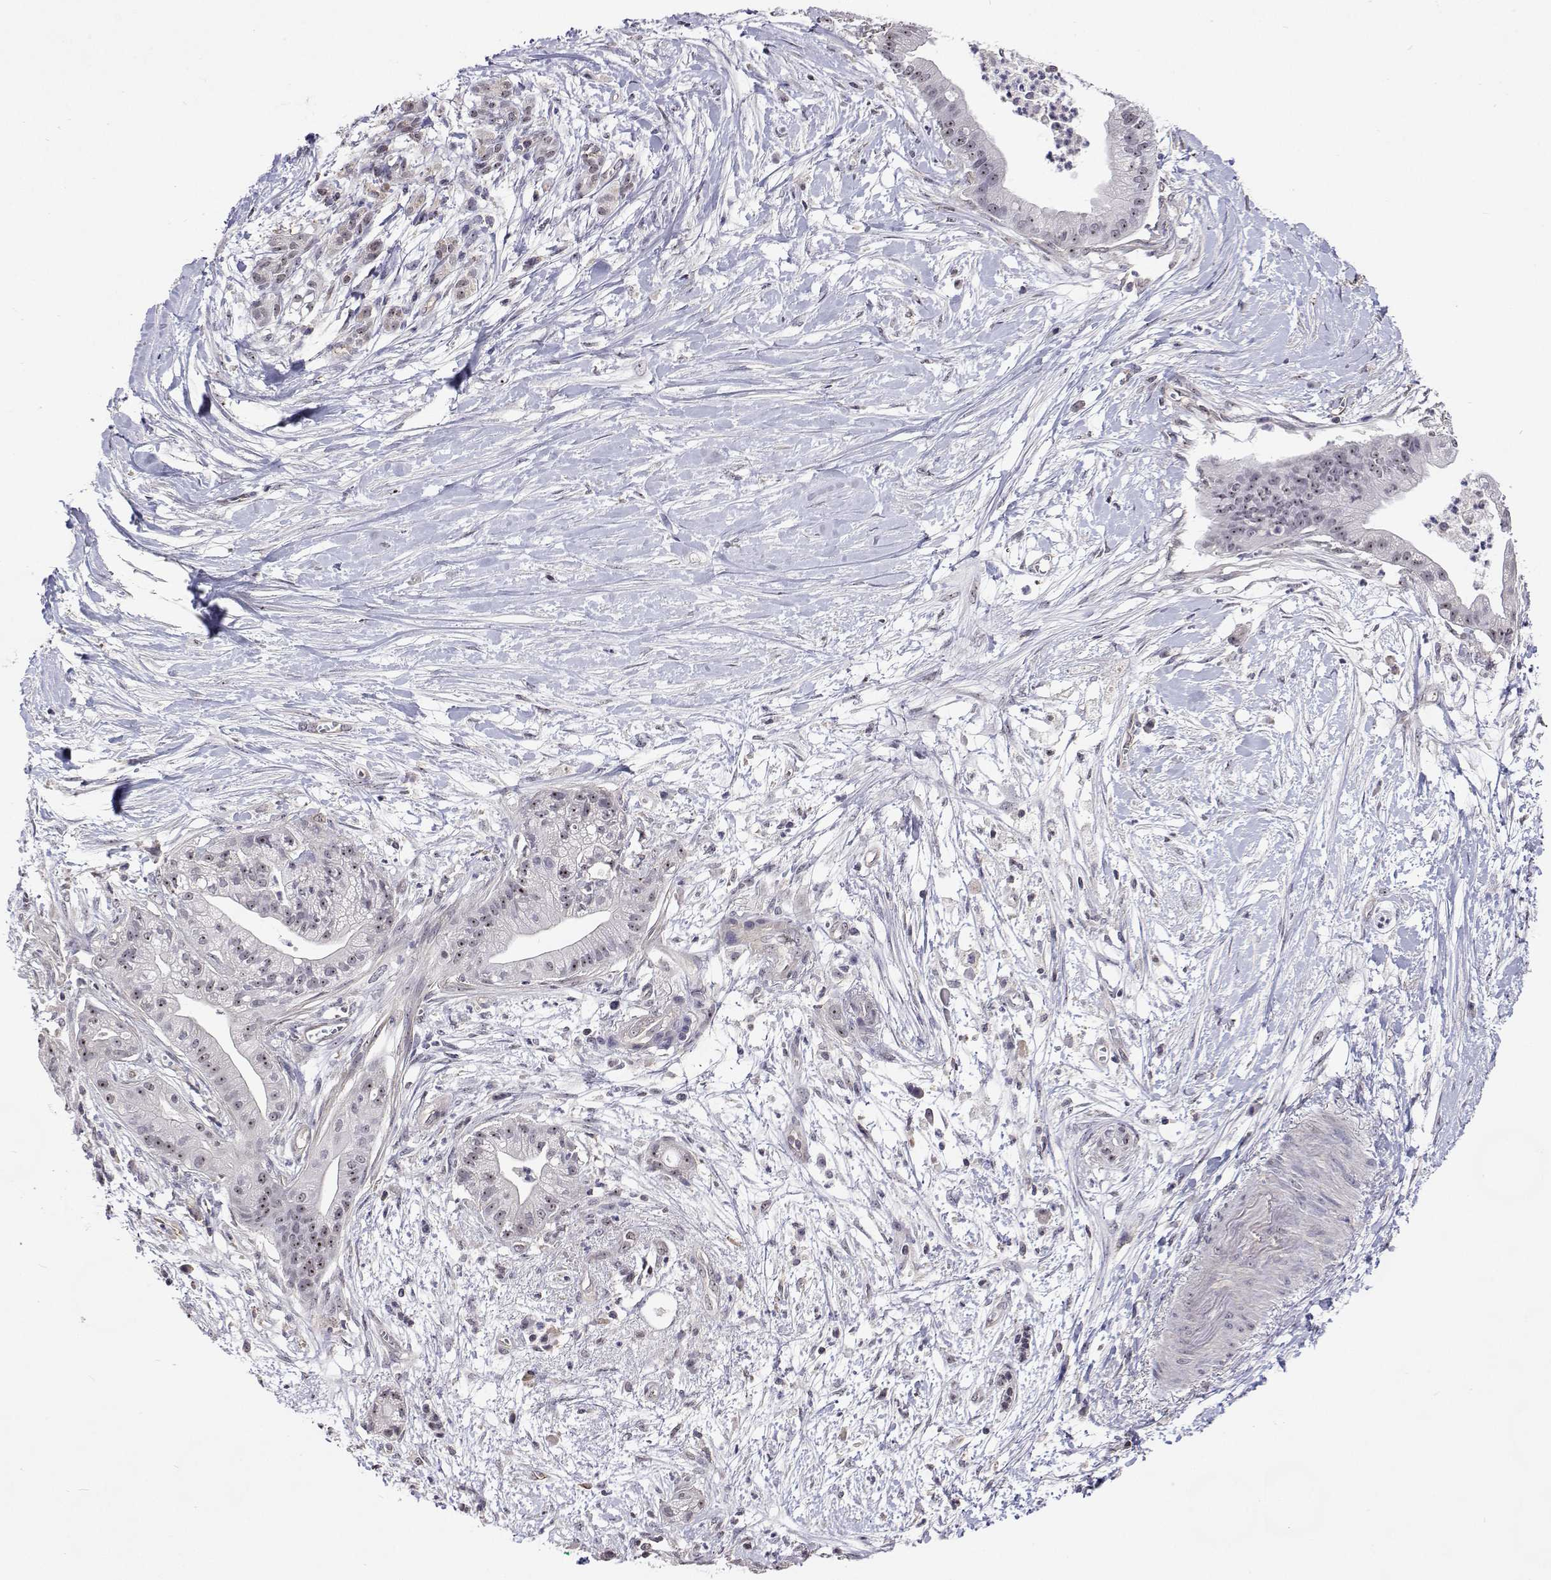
{"staining": {"intensity": "negative", "quantity": "none", "location": "none"}, "tissue": "pancreatic cancer", "cell_type": "Tumor cells", "image_type": "cancer", "snomed": [{"axis": "morphology", "description": "Normal tissue, NOS"}, {"axis": "morphology", "description": "Adenocarcinoma, NOS"}, {"axis": "topography", "description": "Lymph node"}, {"axis": "topography", "description": "Pancreas"}], "caption": "Immunohistochemistry (IHC) photomicrograph of neoplastic tissue: human adenocarcinoma (pancreatic) stained with DAB demonstrates no significant protein expression in tumor cells.", "gene": "NHP2", "patient": {"sex": "female", "age": 58}}